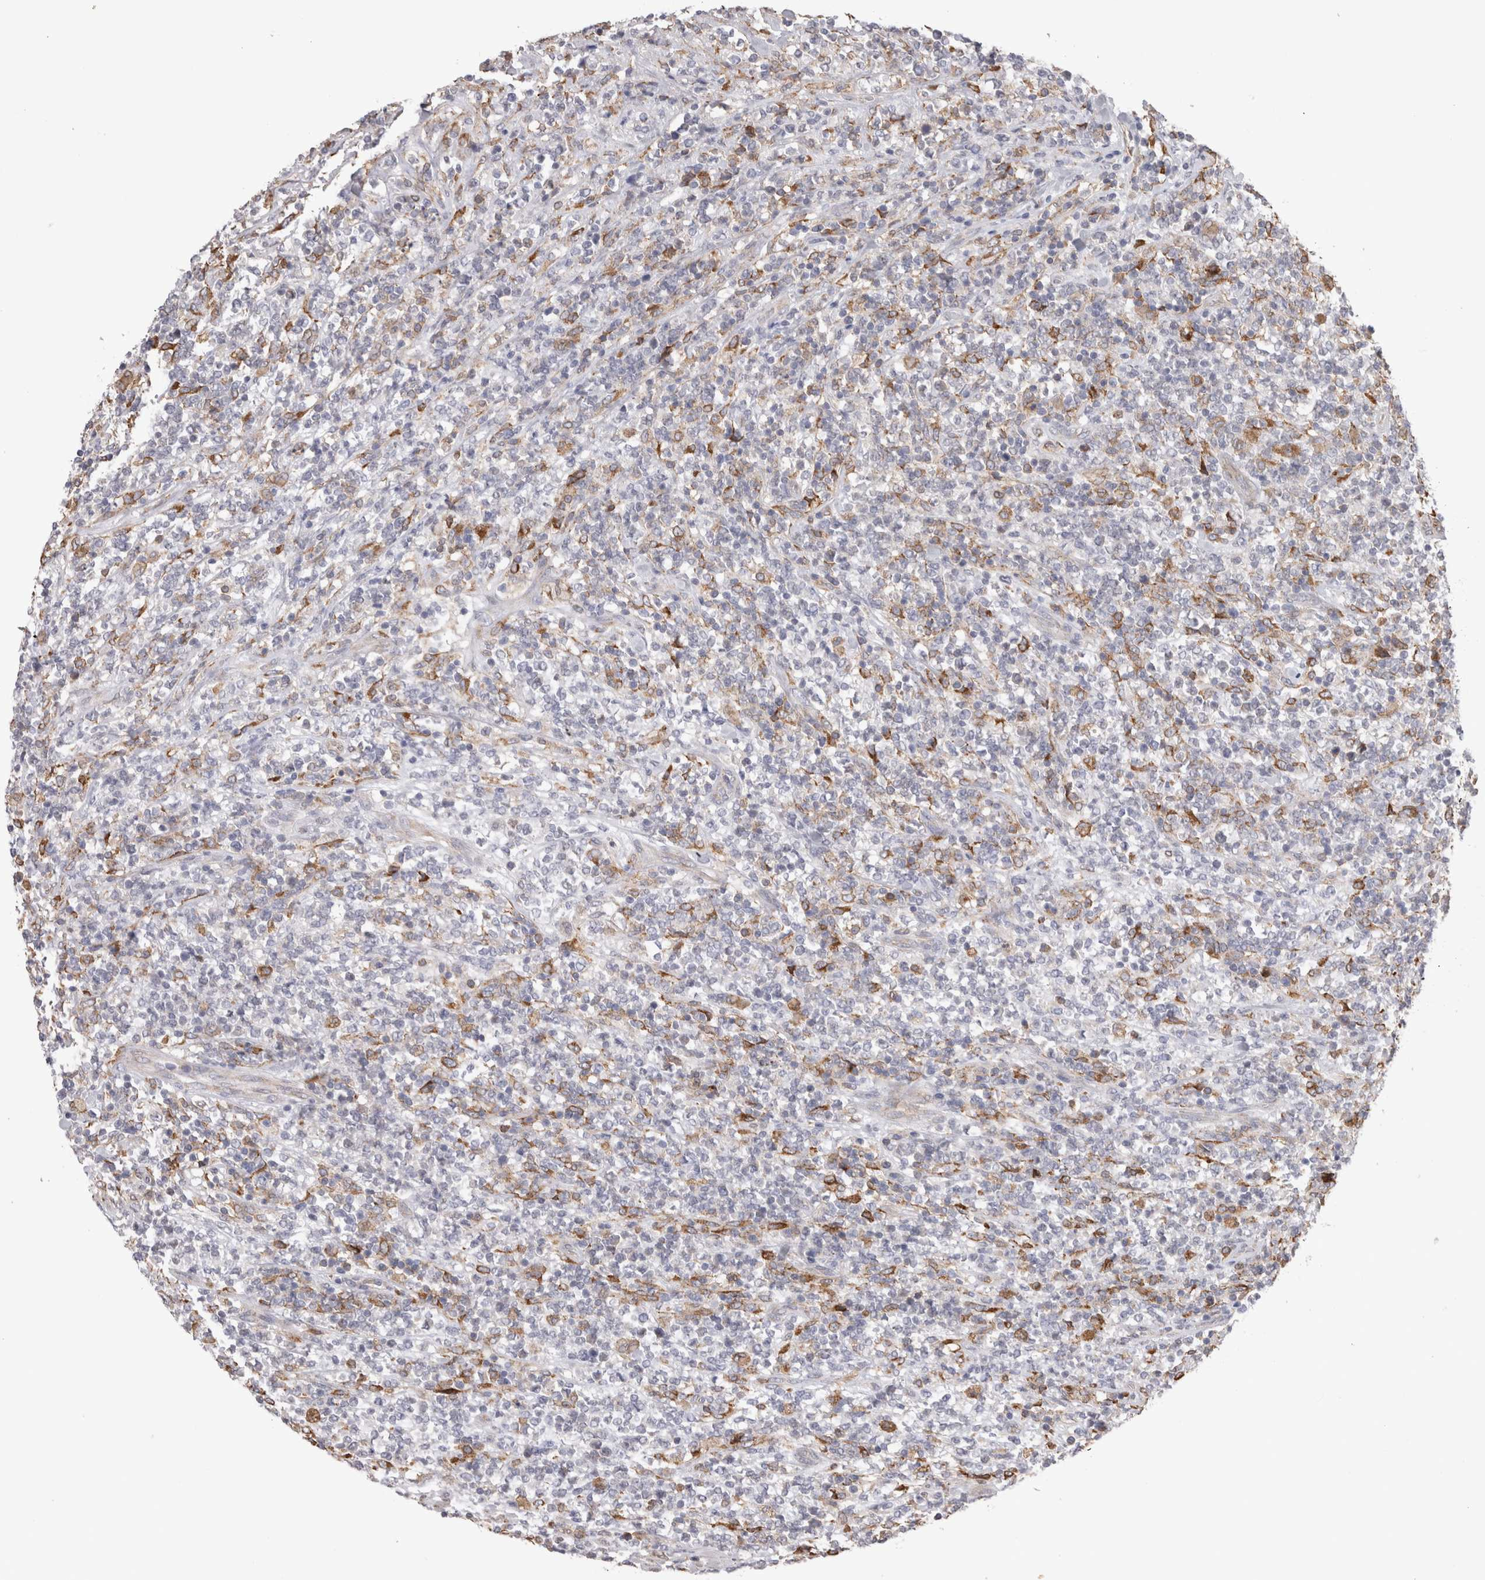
{"staining": {"intensity": "moderate", "quantity": "<25%", "location": "cytoplasmic/membranous"}, "tissue": "lymphoma", "cell_type": "Tumor cells", "image_type": "cancer", "snomed": [{"axis": "morphology", "description": "Malignant lymphoma, non-Hodgkin's type, High grade"}, {"axis": "topography", "description": "Soft tissue"}], "caption": "An immunohistochemistry (IHC) photomicrograph of tumor tissue is shown. Protein staining in brown labels moderate cytoplasmic/membranous positivity in high-grade malignant lymphoma, non-Hodgkin's type within tumor cells. The staining is performed using DAB (3,3'-diaminobenzidine) brown chromogen to label protein expression. The nuclei are counter-stained blue using hematoxylin.", "gene": "LRPAP1", "patient": {"sex": "male", "age": 18}}